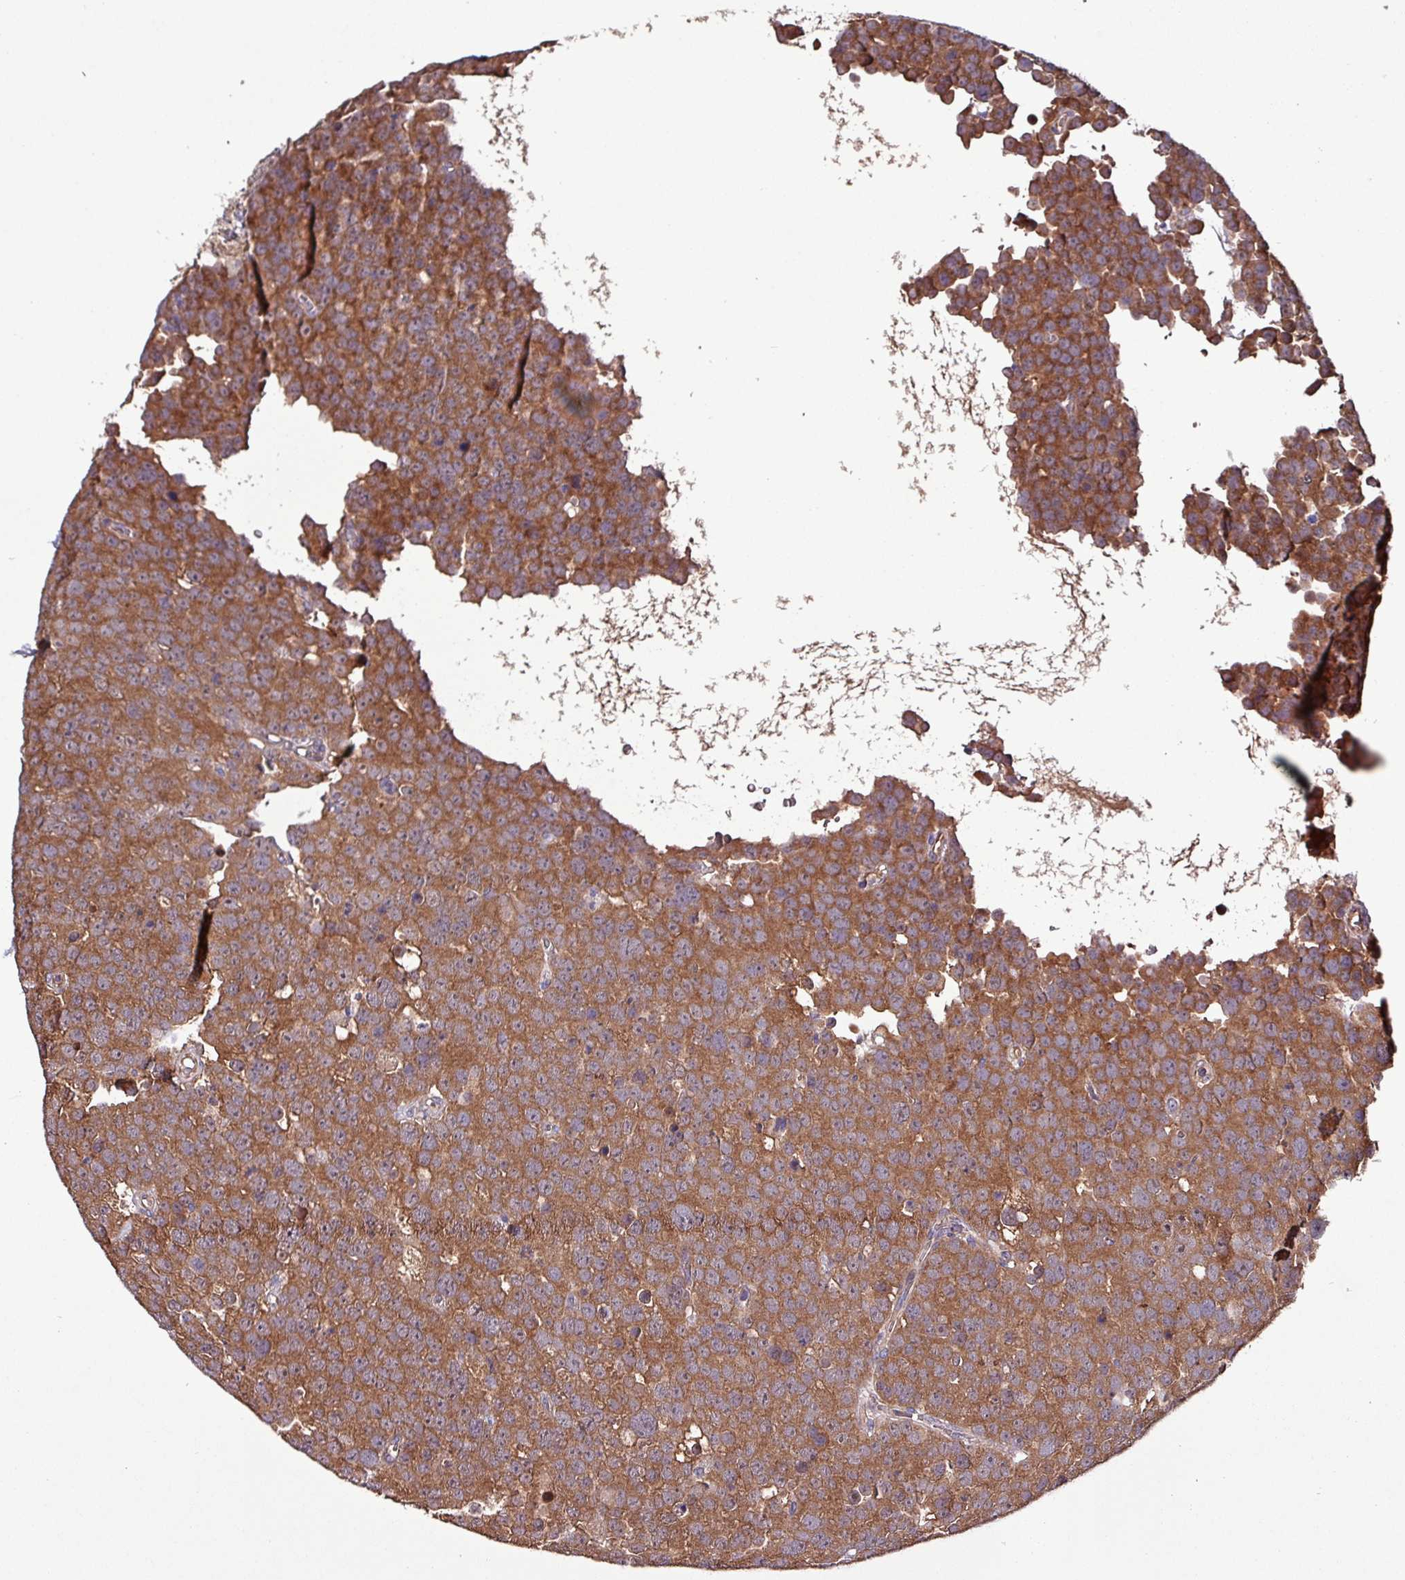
{"staining": {"intensity": "strong", "quantity": ">75%", "location": "cytoplasmic/membranous"}, "tissue": "testis cancer", "cell_type": "Tumor cells", "image_type": "cancer", "snomed": [{"axis": "morphology", "description": "Seminoma, NOS"}, {"axis": "topography", "description": "Testis"}], "caption": "Immunohistochemical staining of testis cancer (seminoma) displays strong cytoplasmic/membranous protein staining in approximately >75% of tumor cells.", "gene": "PAFAH1B2", "patient": {"sex": "male", "age": 71}}